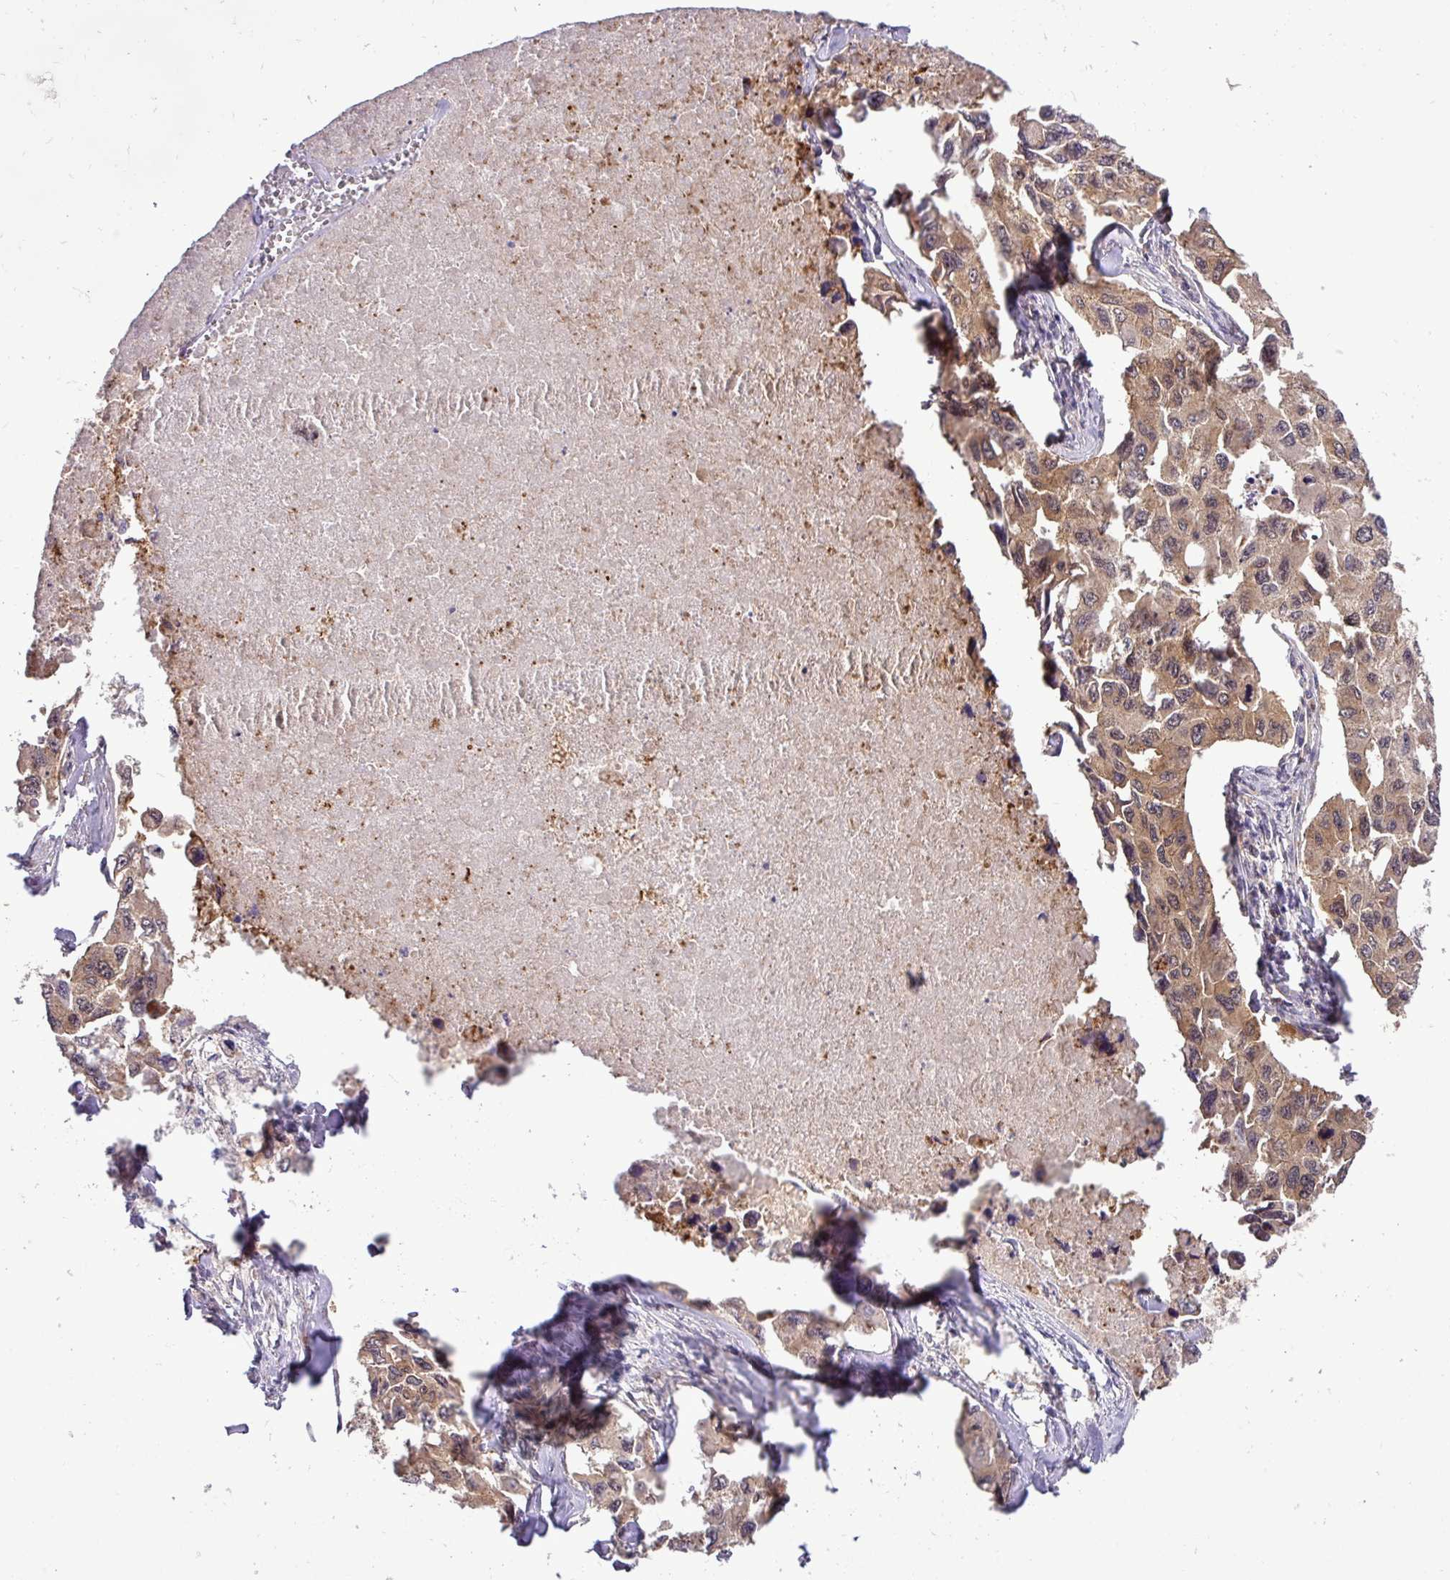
{"staining": {"intensity": "moderate", "quantity": ">75%", "location": "cytoplasmic/membranous,nuclear"}, "tissue": "lung cancer", "cell_type": "Tumor cells", "image_type": "cancer", "snomed": [{"axis": "morphology", "description": "Adenocarcinoma, NOS"}, {"axis": "topography", "description": "Lung"}], "caption": "Moderate cytoplasmic/membranous and nuclear expression for a protein is identified in approximately >75% of tumor cells of lung adenocarcinoma using immunohistochemistry.", "gene": "CARHSP1", "patient": {"sex": "male", "age": 64}}